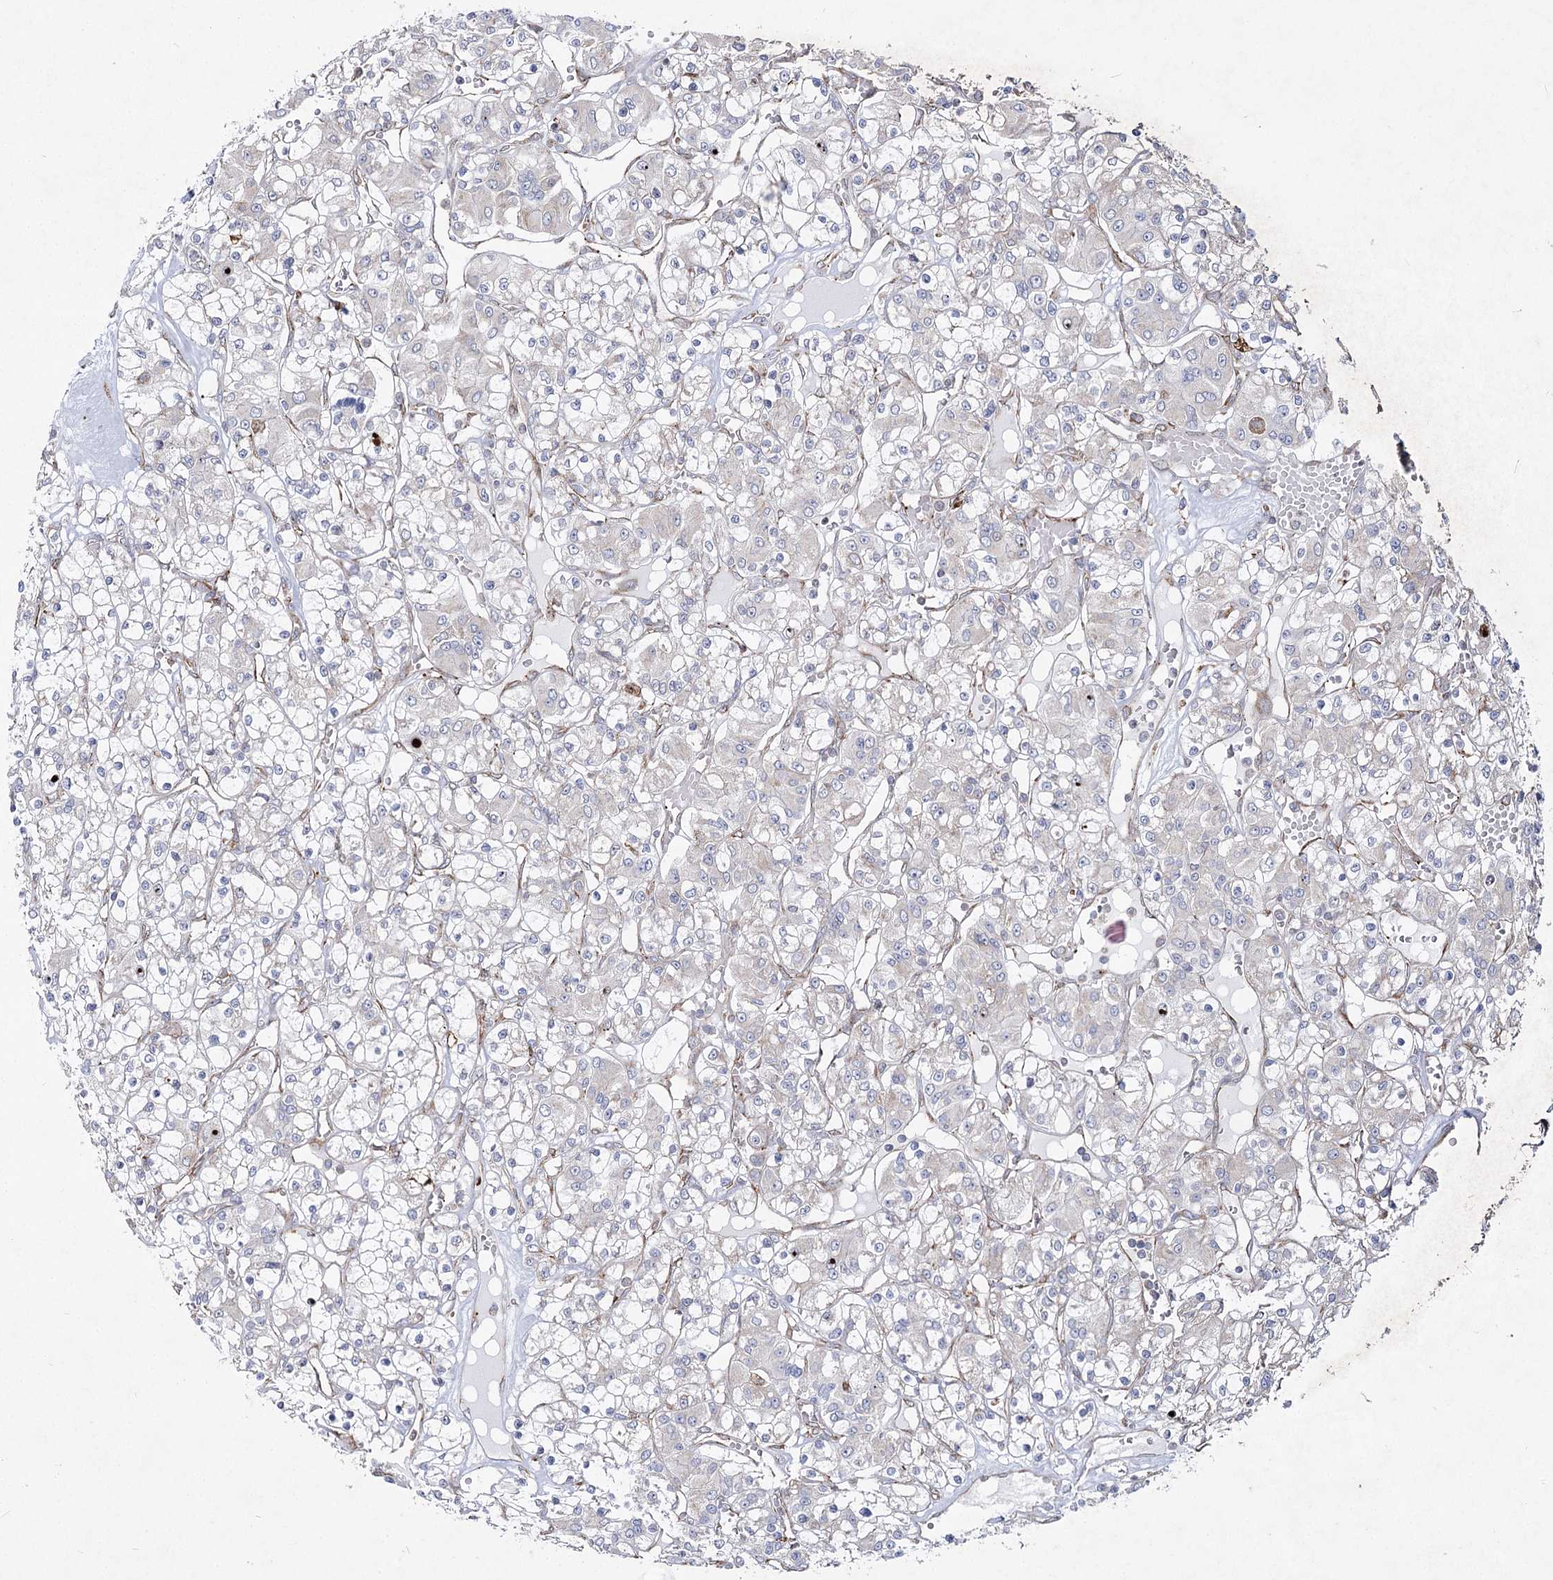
{"staining": {"intensity": "negative", "quantity": "none", "location": "none"}, "tissue": "renal cancer", "cell_type": "Tumor cells", "image_type": "cancer", "snomed": [{"axis": "morphology", "description": "Adenocarcinoma, NOS"}, {"axis": "topography", "description": "Kidney"}], "caption": "Tumor cells are negative for brown protein staining in renal adenocarcinoma.", "gene": "NHLRC2", "patient": {"sex": "female", "age": 59}}